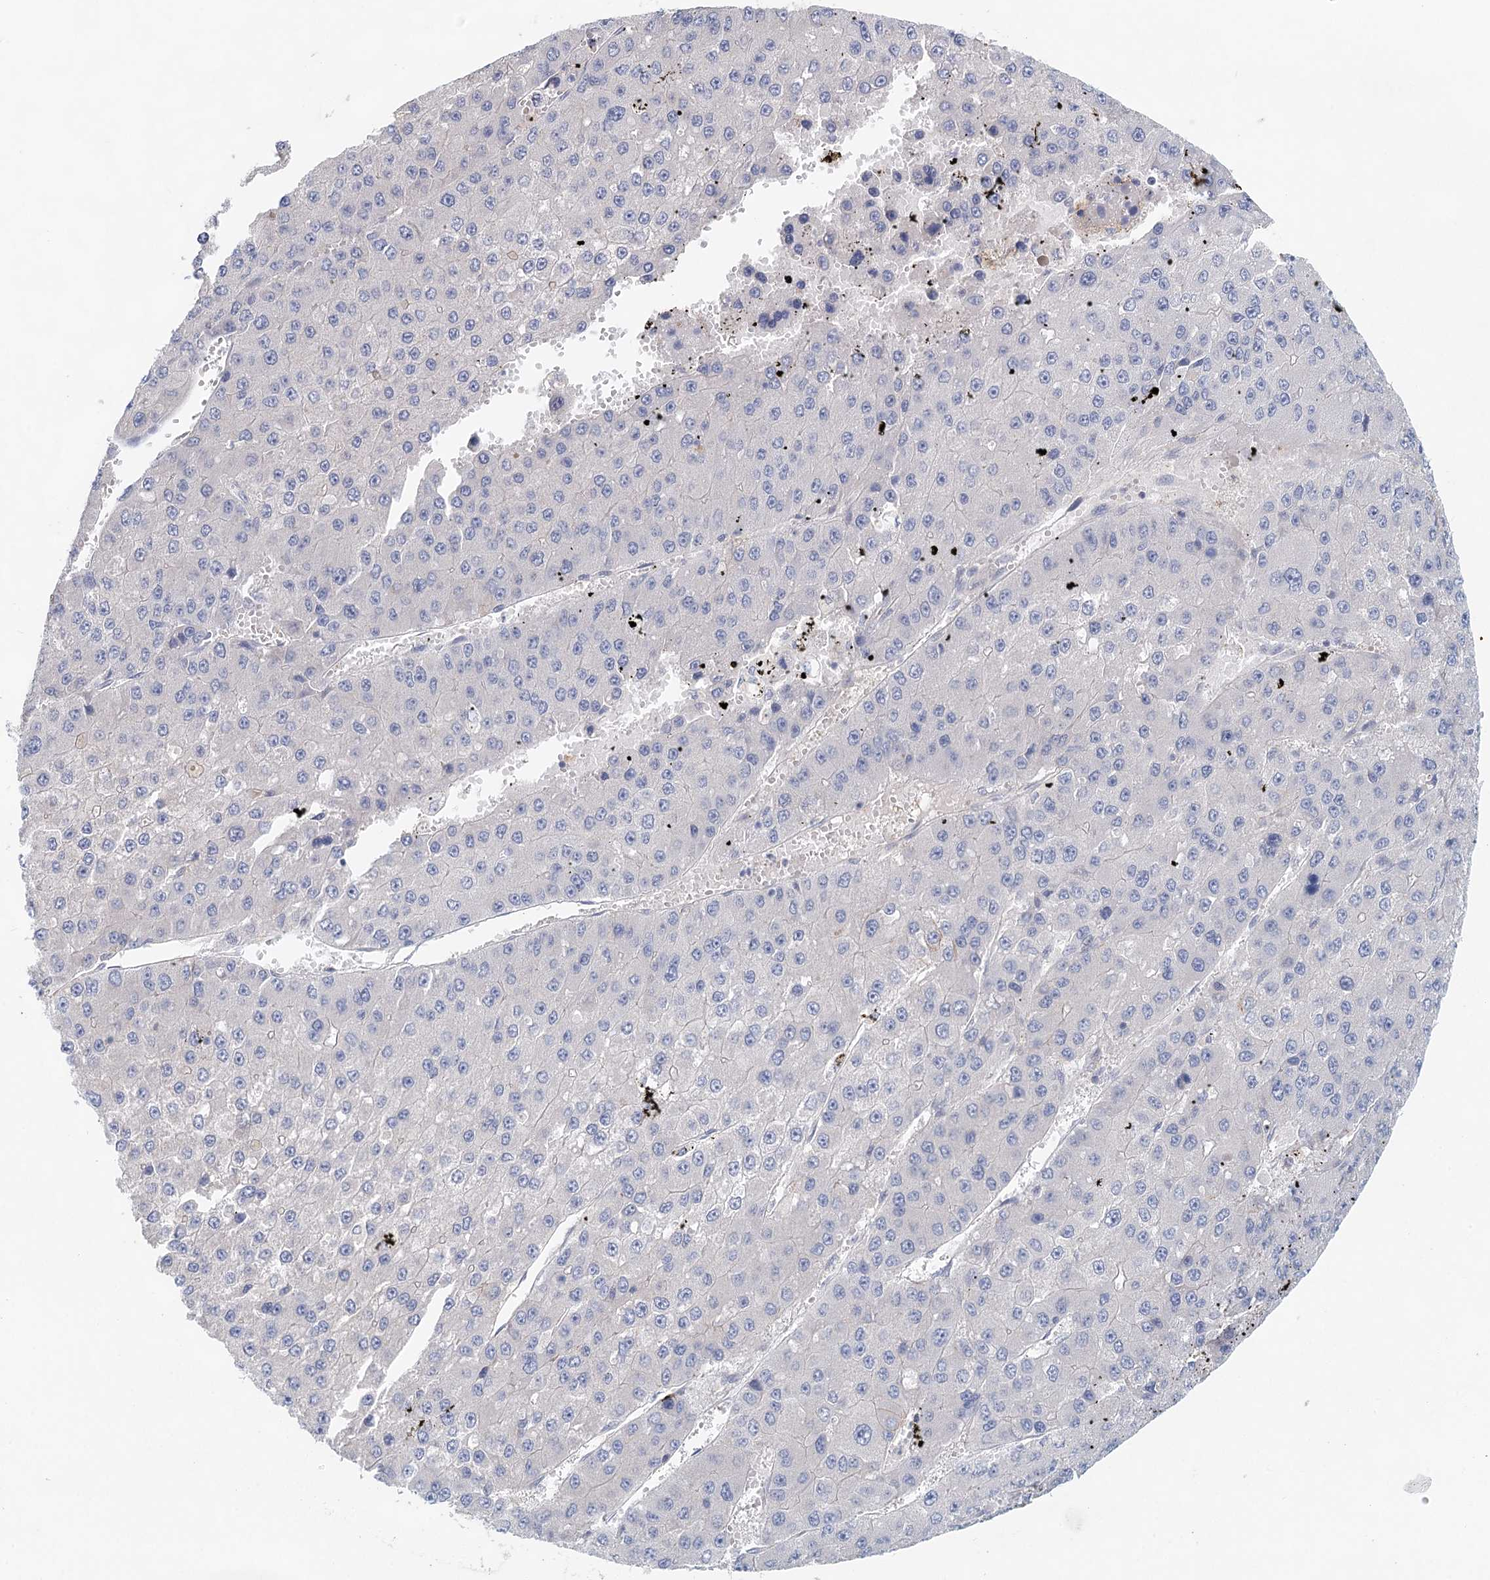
{"staining": {"intensity": "negative", "quantity": "none", "location": "none"}, "tissue": "liver cancer", "cell_type": "Tumor cells", "image_type": "cancer", "snomed": [{"axis": "morphology", "description": "Carcinoma, Hepatocellular, NOS"}, {"axis": "topography", "description": "Liver"}], "caption": "Histopathology image shows no significant protein staining in tumor cells of liver hepatocellular carcinoma.", "gene": "SLC19A3", "patient": {"sex": "female", "age": 73}}